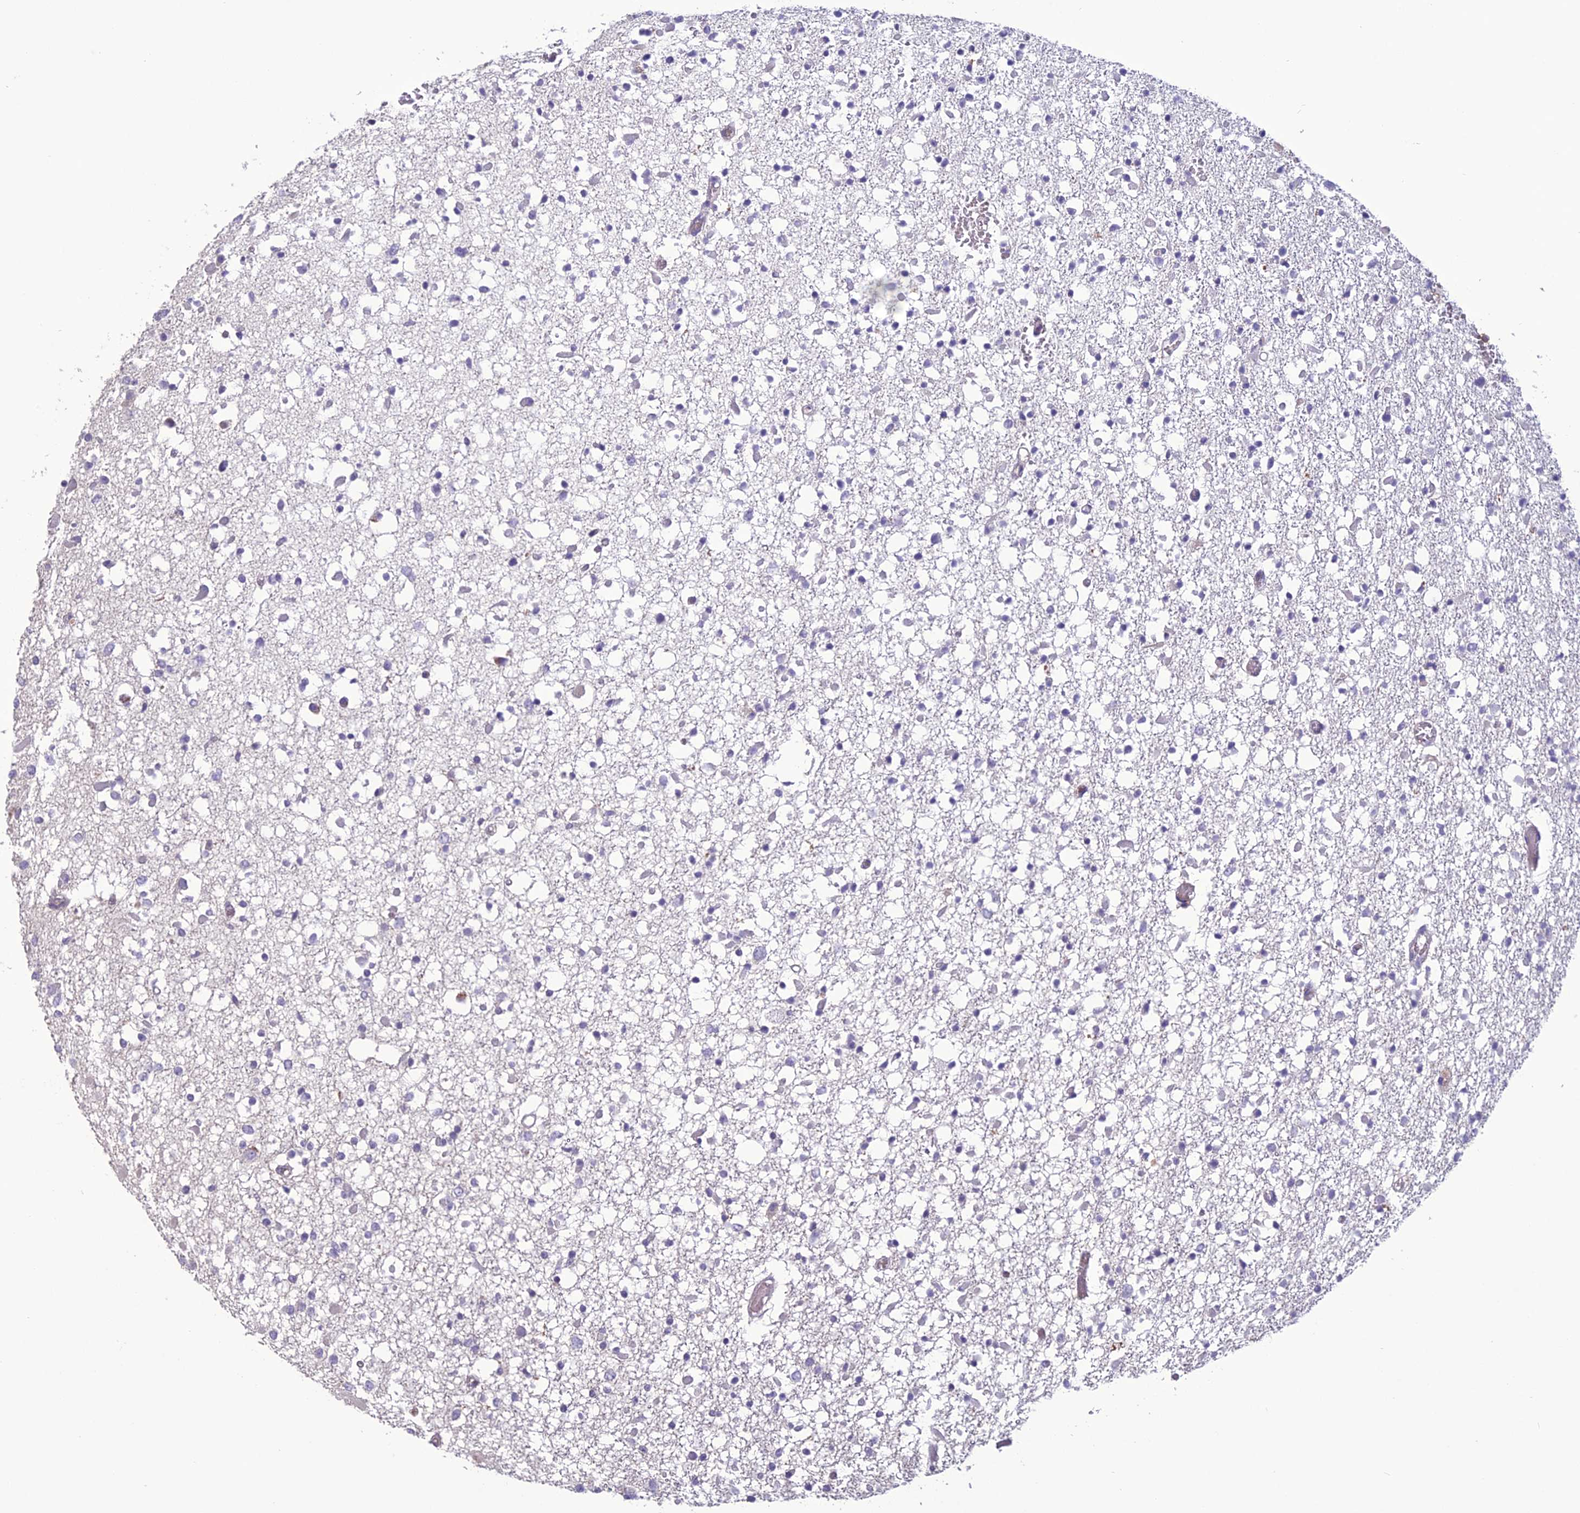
{"staining": {"intensity": "negative", "quantity": "none", "location": "none"}, "tissue": "glioma", "cell_type": "Tumor cells", "image_type": "cancer", "snomed": [{"axis": "morphology", "description": "Glioma, malignant, Low grade"}, {"axis": "topography", "description": "Brain"}], "caption": "Immunohistochemical staining of malignant glioma (low-grade) exhibits no significant expression in tumor cells.", "gene": "C2orf76", "patient": {"sex": "female", "age": 22}}